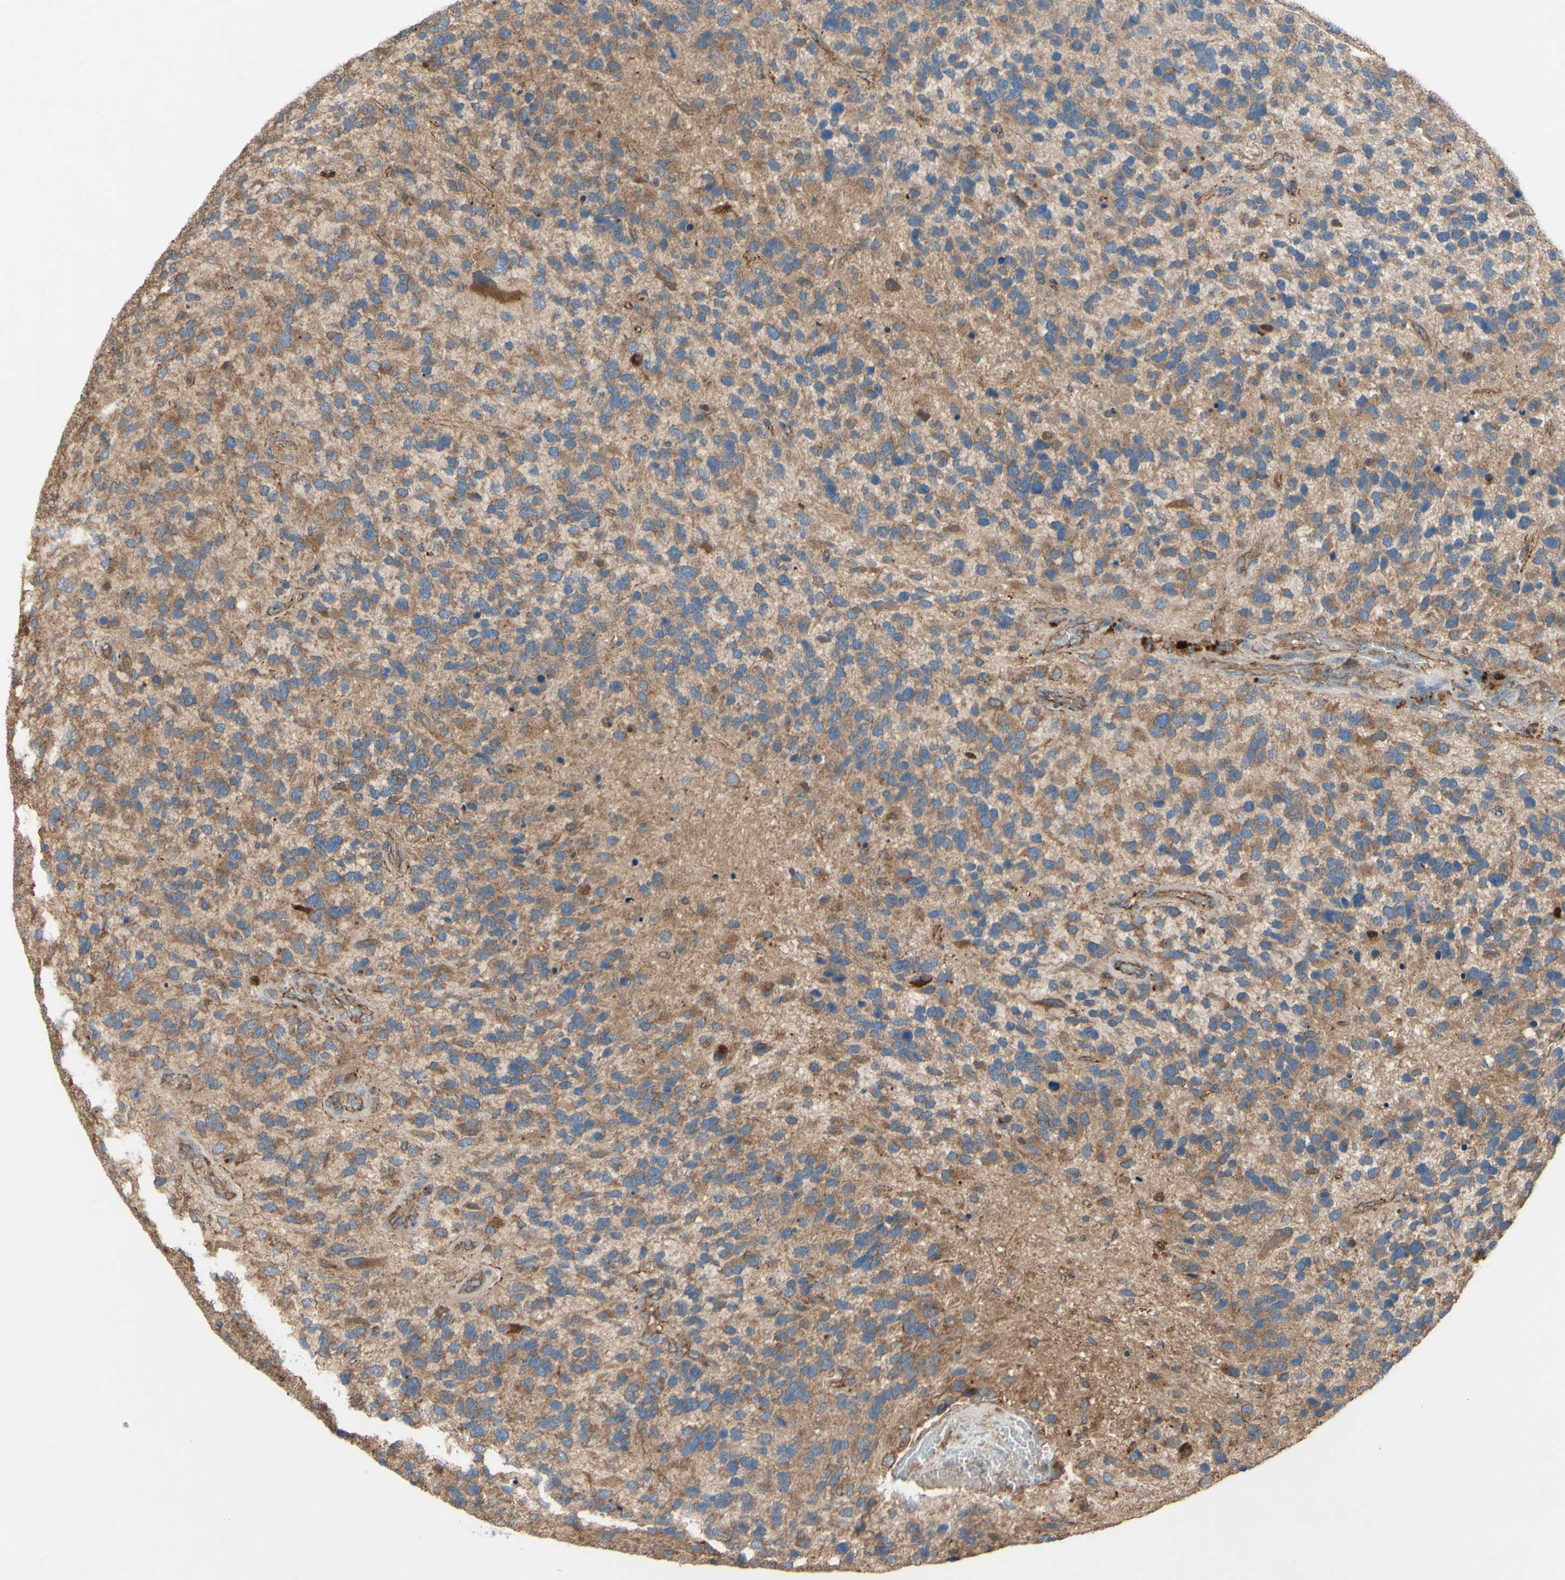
{"staining": {"intensity": "moderate", "quantity": "25%-75%", "location": "cytoplasmic/membranous"}, "tissue": "glioma", "cell_type": "Tumor cells", "image_type": "cancer", "snomed": [{"axis": "morphology", "description": "Glioma, malignant, High grade"}, {"axis": "topography", "description": "Brain"}], "caption": "Protein staining by IHC shows moderate cytoplasmic/membranous expression in about 25%-75% of tumor cells in glioma.", "gene": "PDGFB", "patient": {"sex": "female", "age": 58}}